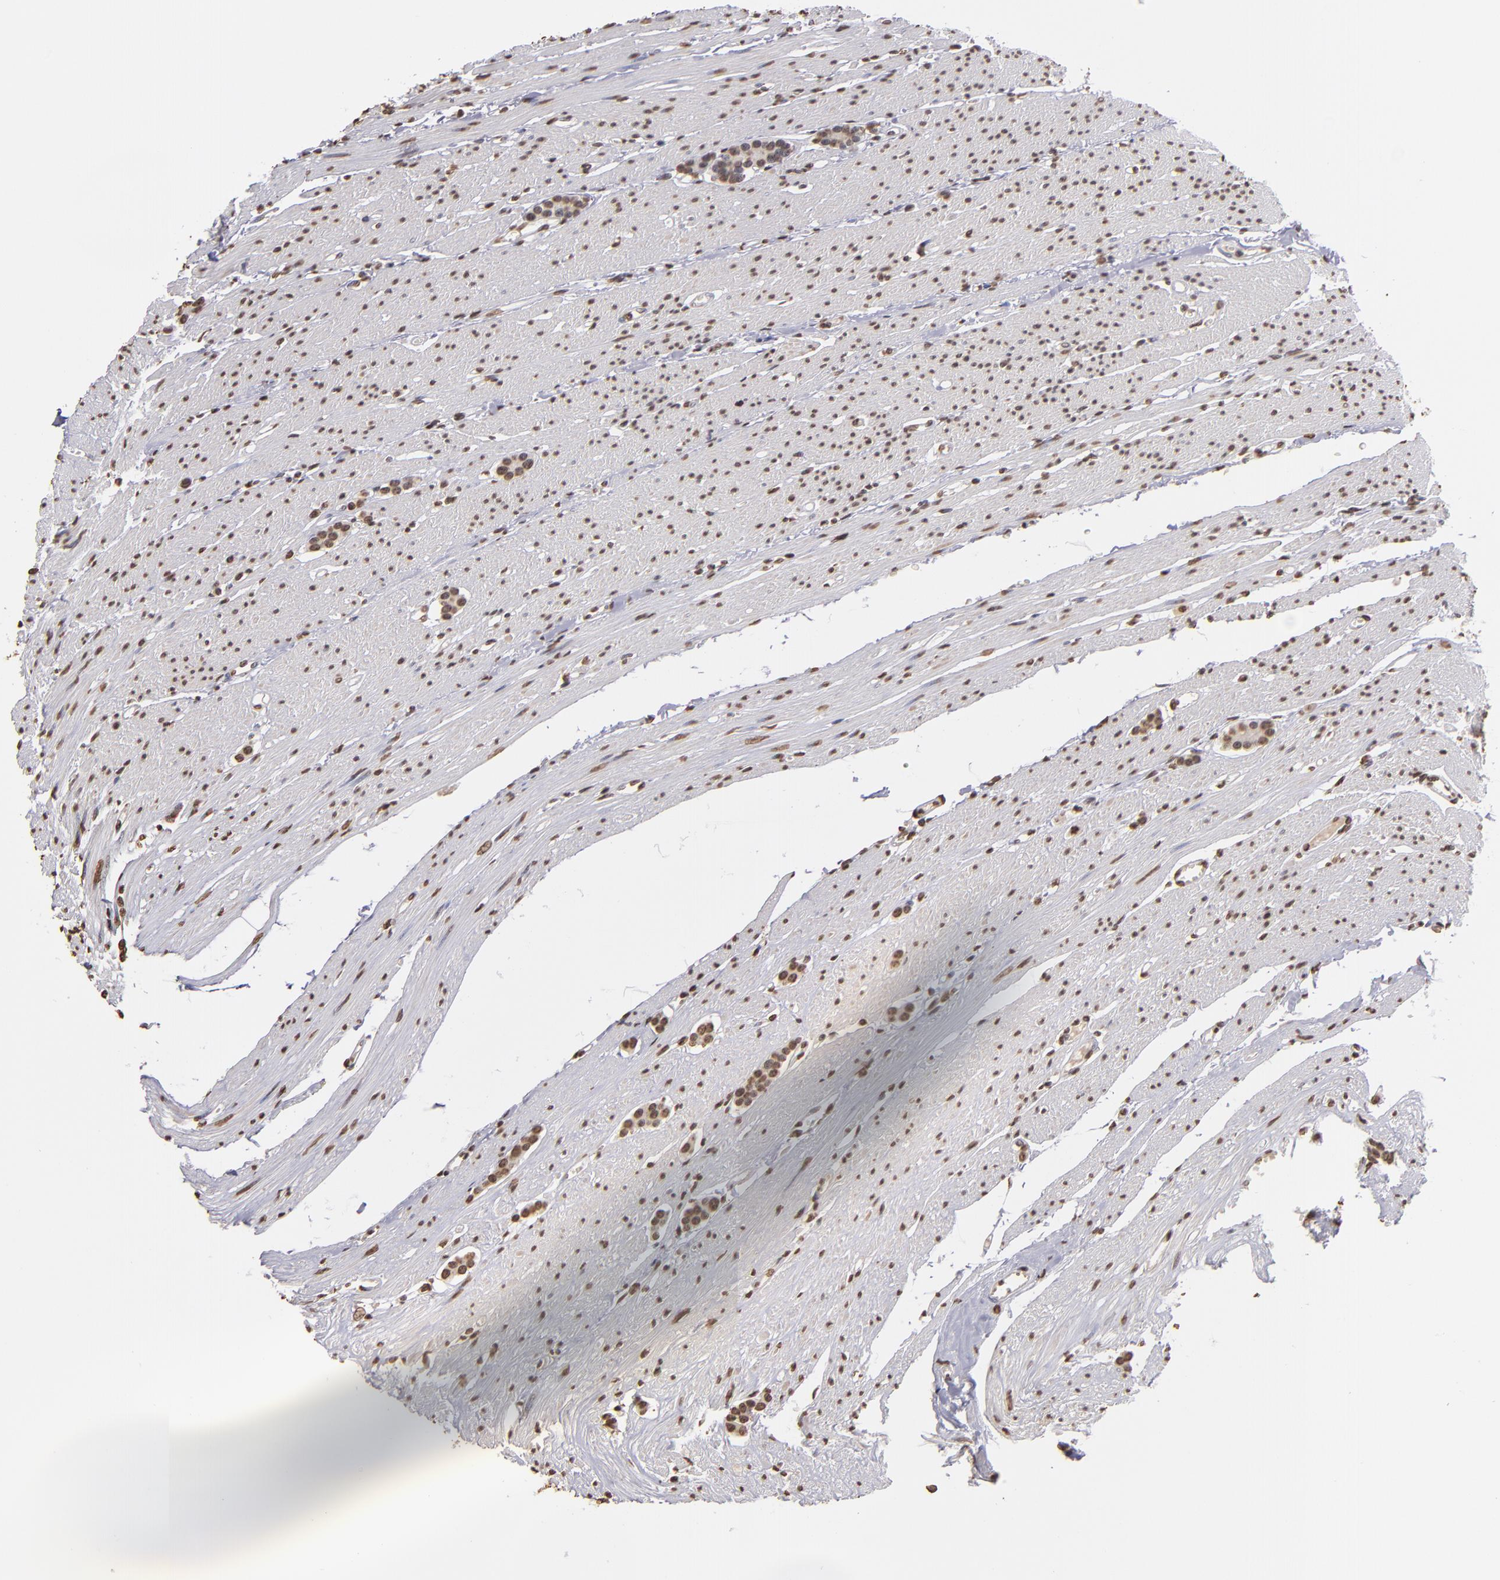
{"staining": {"intensity": "strong", "quantity": ">75%", "location": "nuclear"}, "tissue": "carcinoid", "cell_type": "Tumor cells", "image_type": "cancer", "snomed": [{"axis": "morphology", "description": "Carcinoid, malignant, NOS"}, {"axis": "topography", "description": "Small intestine"}], "caption": "The photomicrograph exhibits staining of malignant carcinoid, revealing strong nuclear protein expression (brown color) within tumor cells. (DAB IHC with brightfield microscopy, high magnification).", "gene": "LBX1", "patient": {"sex": "male", "age": 60}}